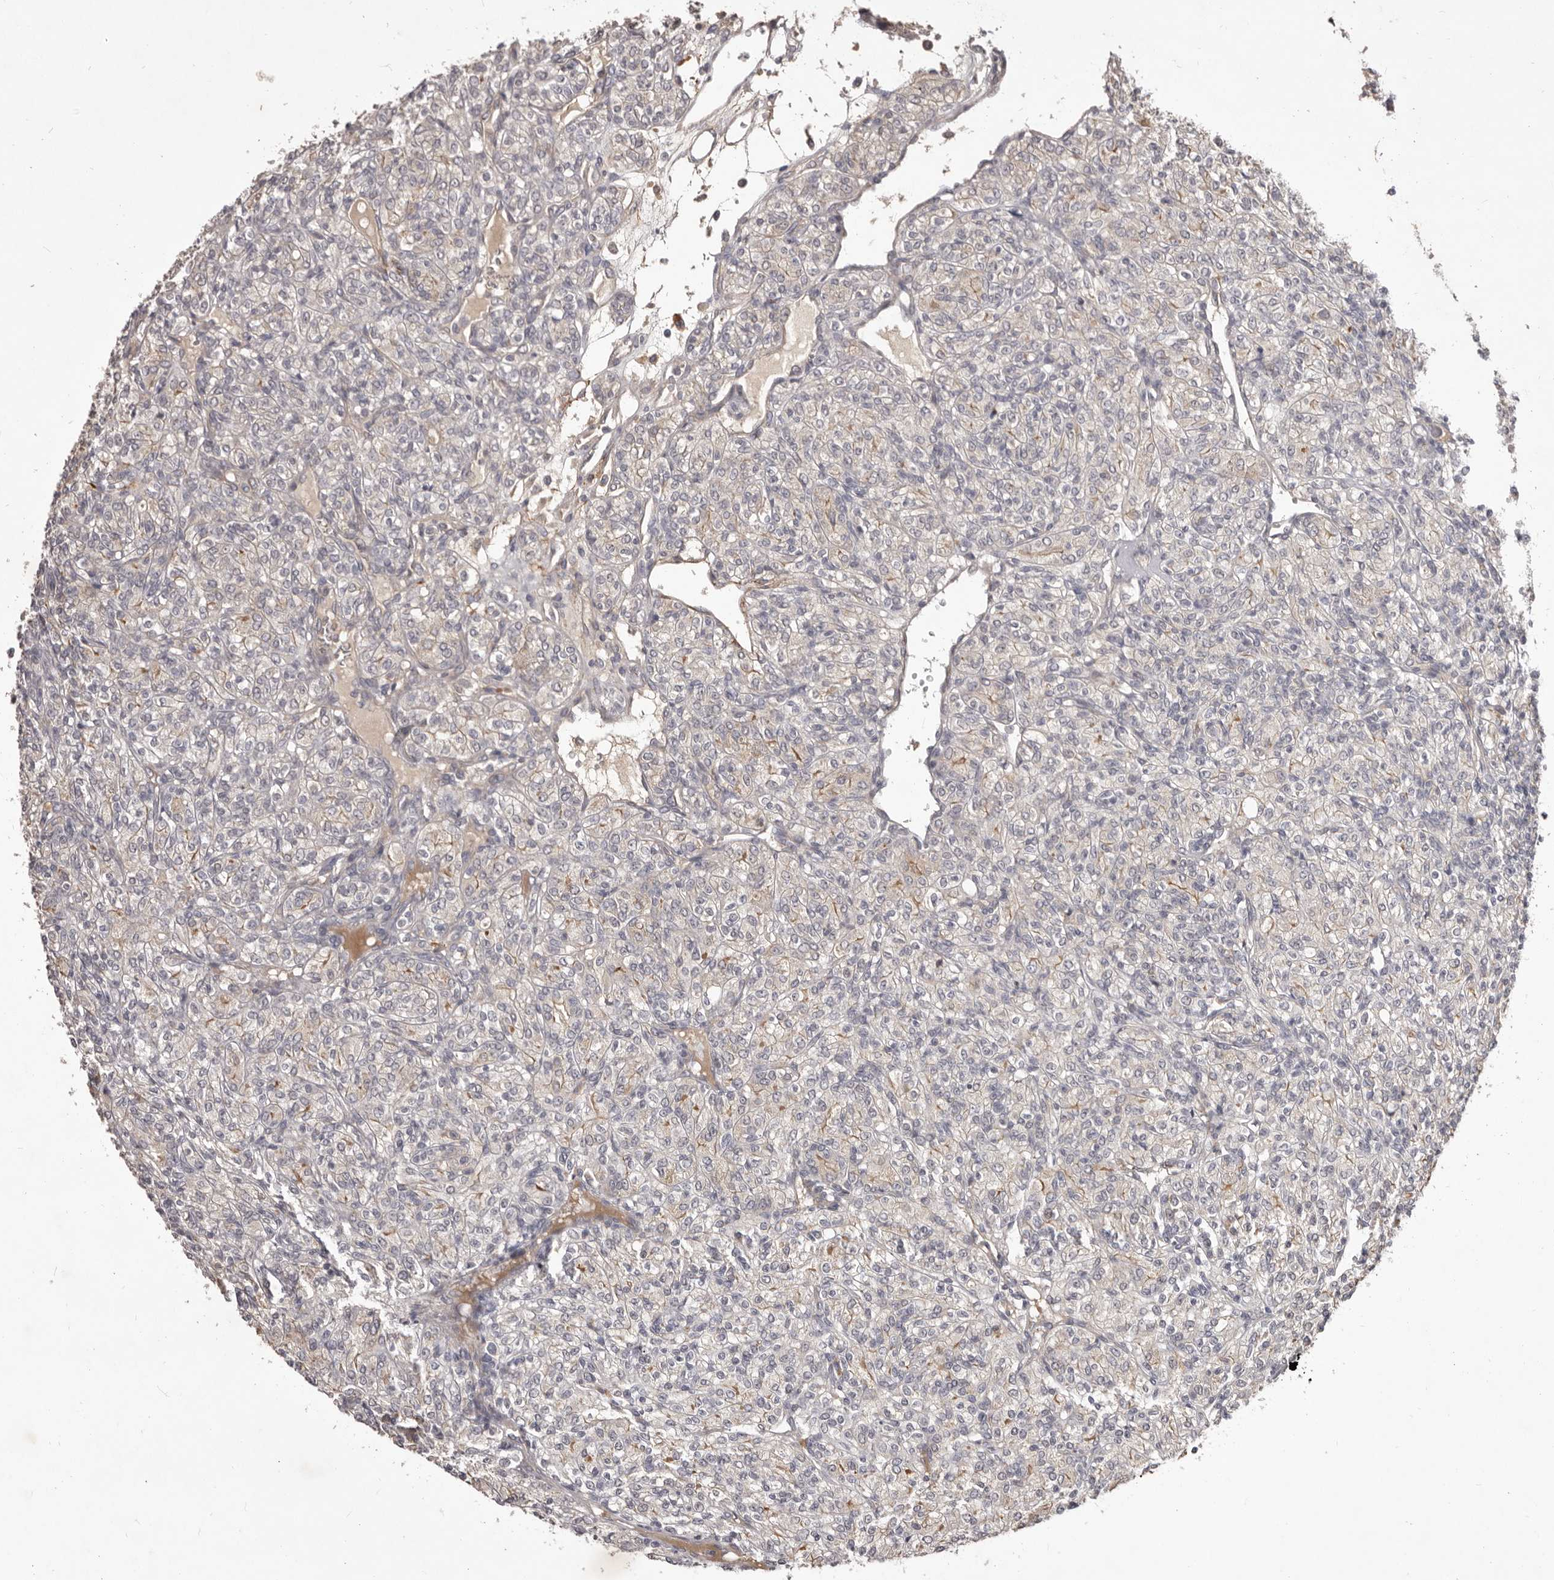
{"staining": {"intensity": "negative", "quantity": "none", "location": "none"}, "tissue": "renal cancer", "cell_type": "Tumor cells", "image_type": "cancer", "snomed": [{"axis": "morphology", "description": "Adenocarcinoma, NOS"}, {"axis": "topography", "description": "Kidney"}], "caption": "This is a photomicrograph of immunohistochemistry staining of renal adenocarcinoma, which shows no positivity in tumor cells.", "gene": "HBS1L", "patient": {"sex": "male", "age": 77}}